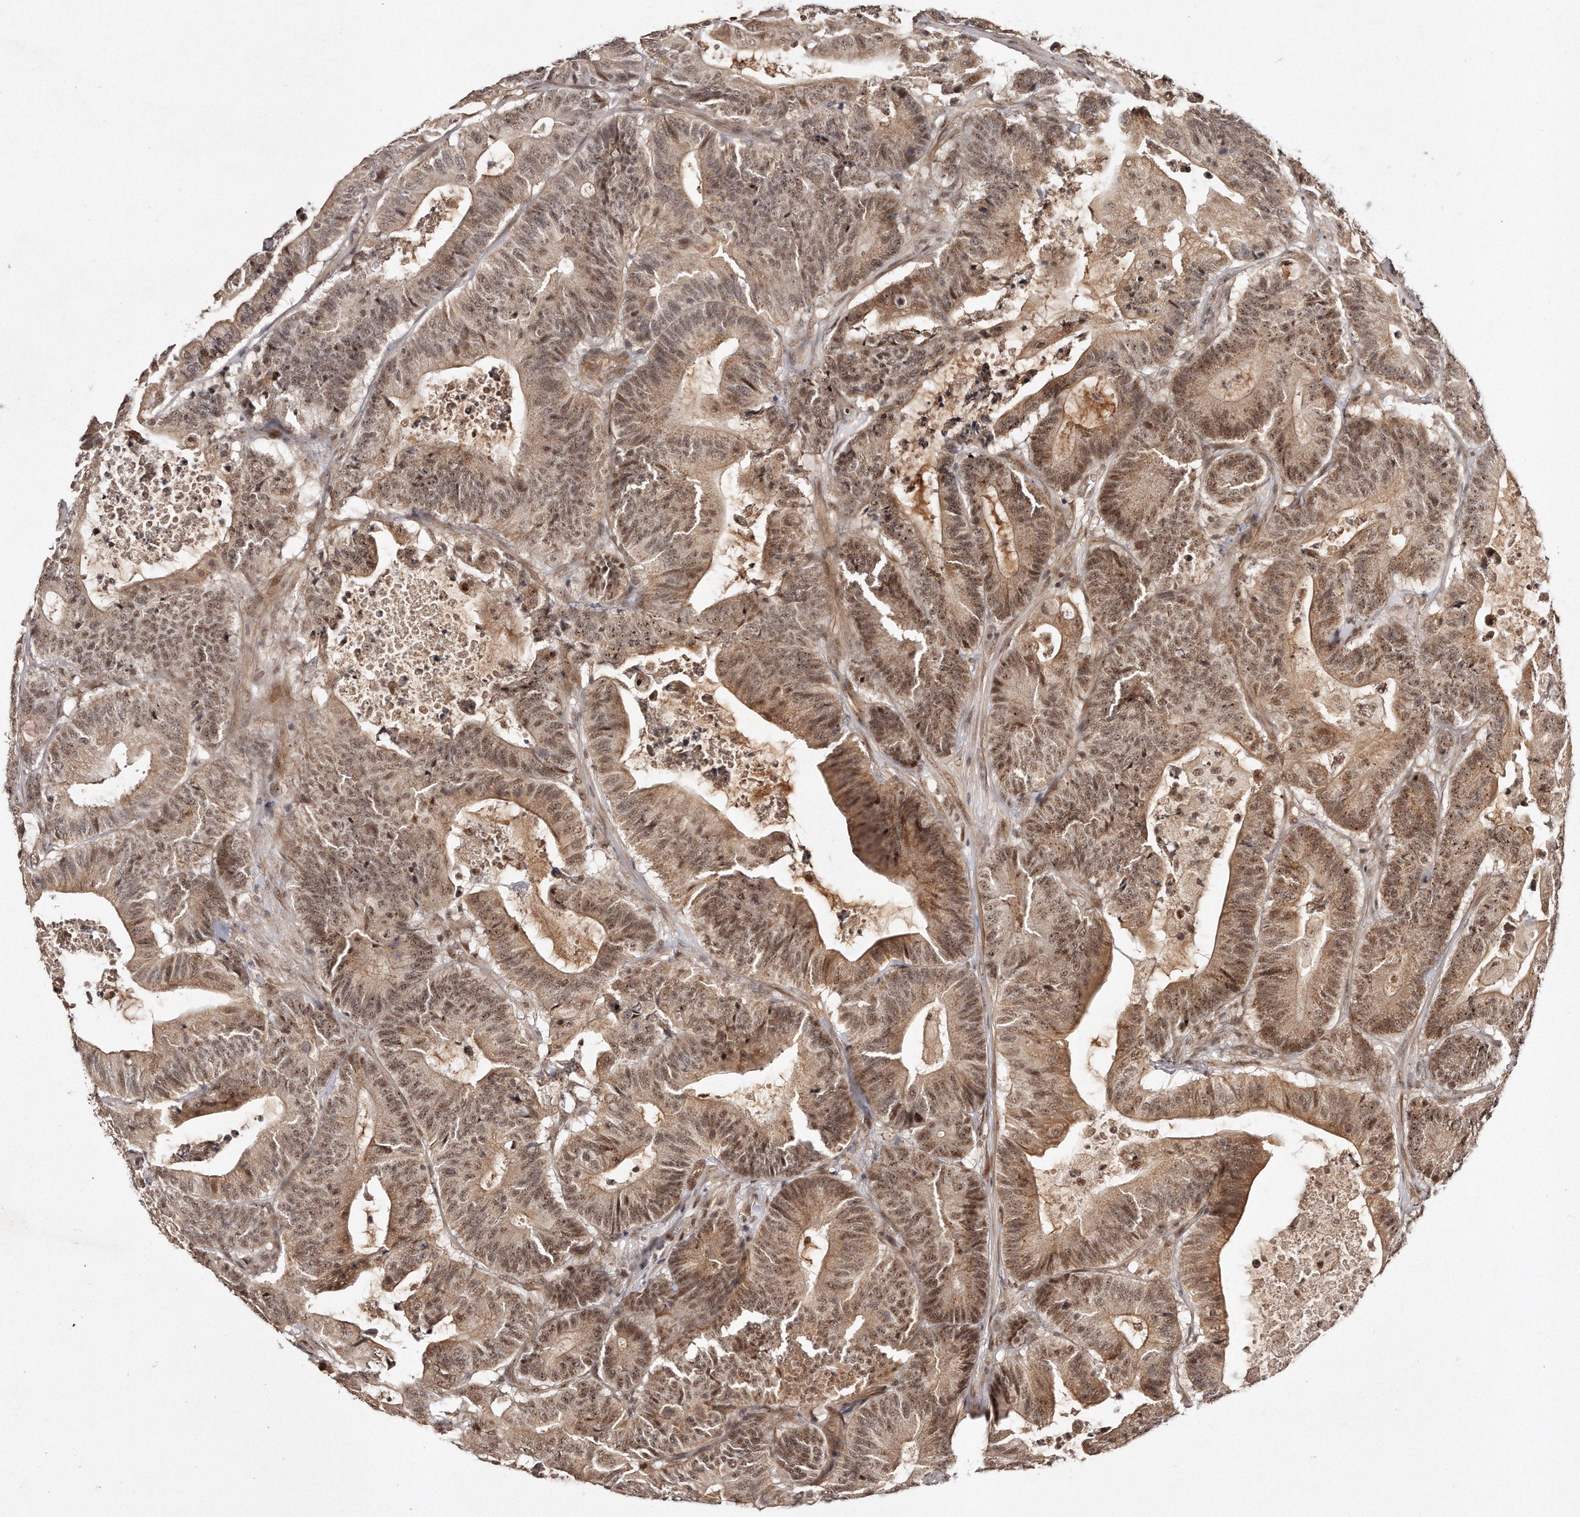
{"staining": {"intensity": "moderate", "quantity": ">75%", "location": "cytoplasmic/membranous,nuclear"}, "tissue": "colorectal cancer", "cell_type": "Tumor cells", "image_type": "cancer", "snomed": [{"axis": "morphology", "description": "Adenocarcinoma, NOS"}, {"axis": "topography", "description": "Colon"}], "caption": "An IHC micrograph of neoplastic tissue is shown. Protein staining in brown shows moderate cytoplasmic/membranous and nuclear positivity in colorectal cancer within tumor cells.", "gene": "SOX4", "patient": {"sex": "female", "age": 84}}